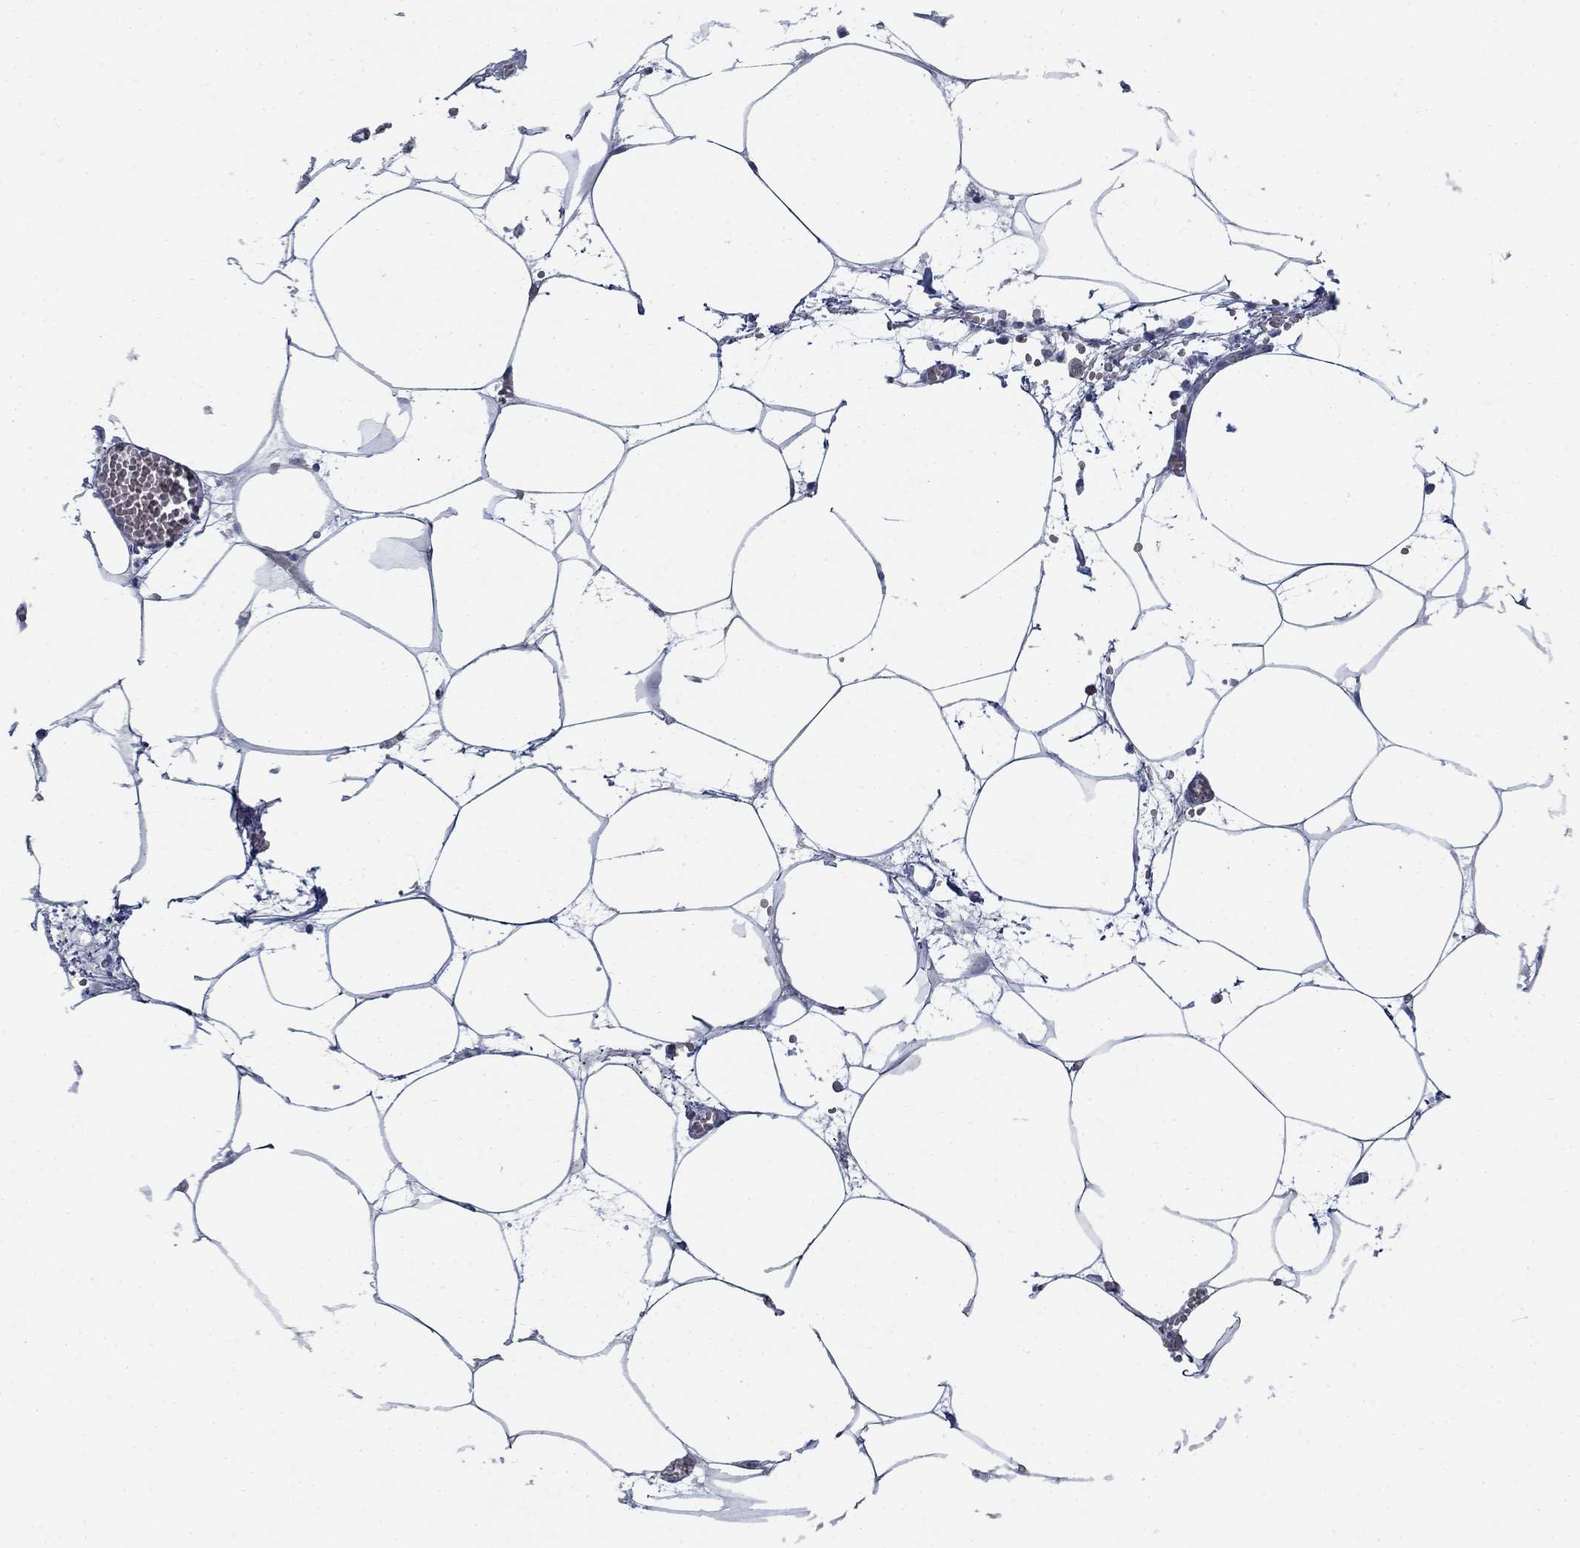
{"staining": {"intensity": "negative", "quantity": "none", "location": "none"}, "tissue": "adipose tissue", "cell_type": "Adipocytes", "image_type": "normal", "snomed": [{"axis": "morphology", "description": "Normal tissue, NOS"}, {"axis": "topography", "description": "Adipose tissue"}, {"axis": "topography", "description": "Pancreas"}, {"axis": "topography", "description": "Peripheral nerve tissue"}], "caption": "Human adipose tissue stained for a protein using immunohistochemistry (IHC) displays no positivity in adipocytes.", "gene": "DNER", "patient": {"sex": "female", "age": 58}}